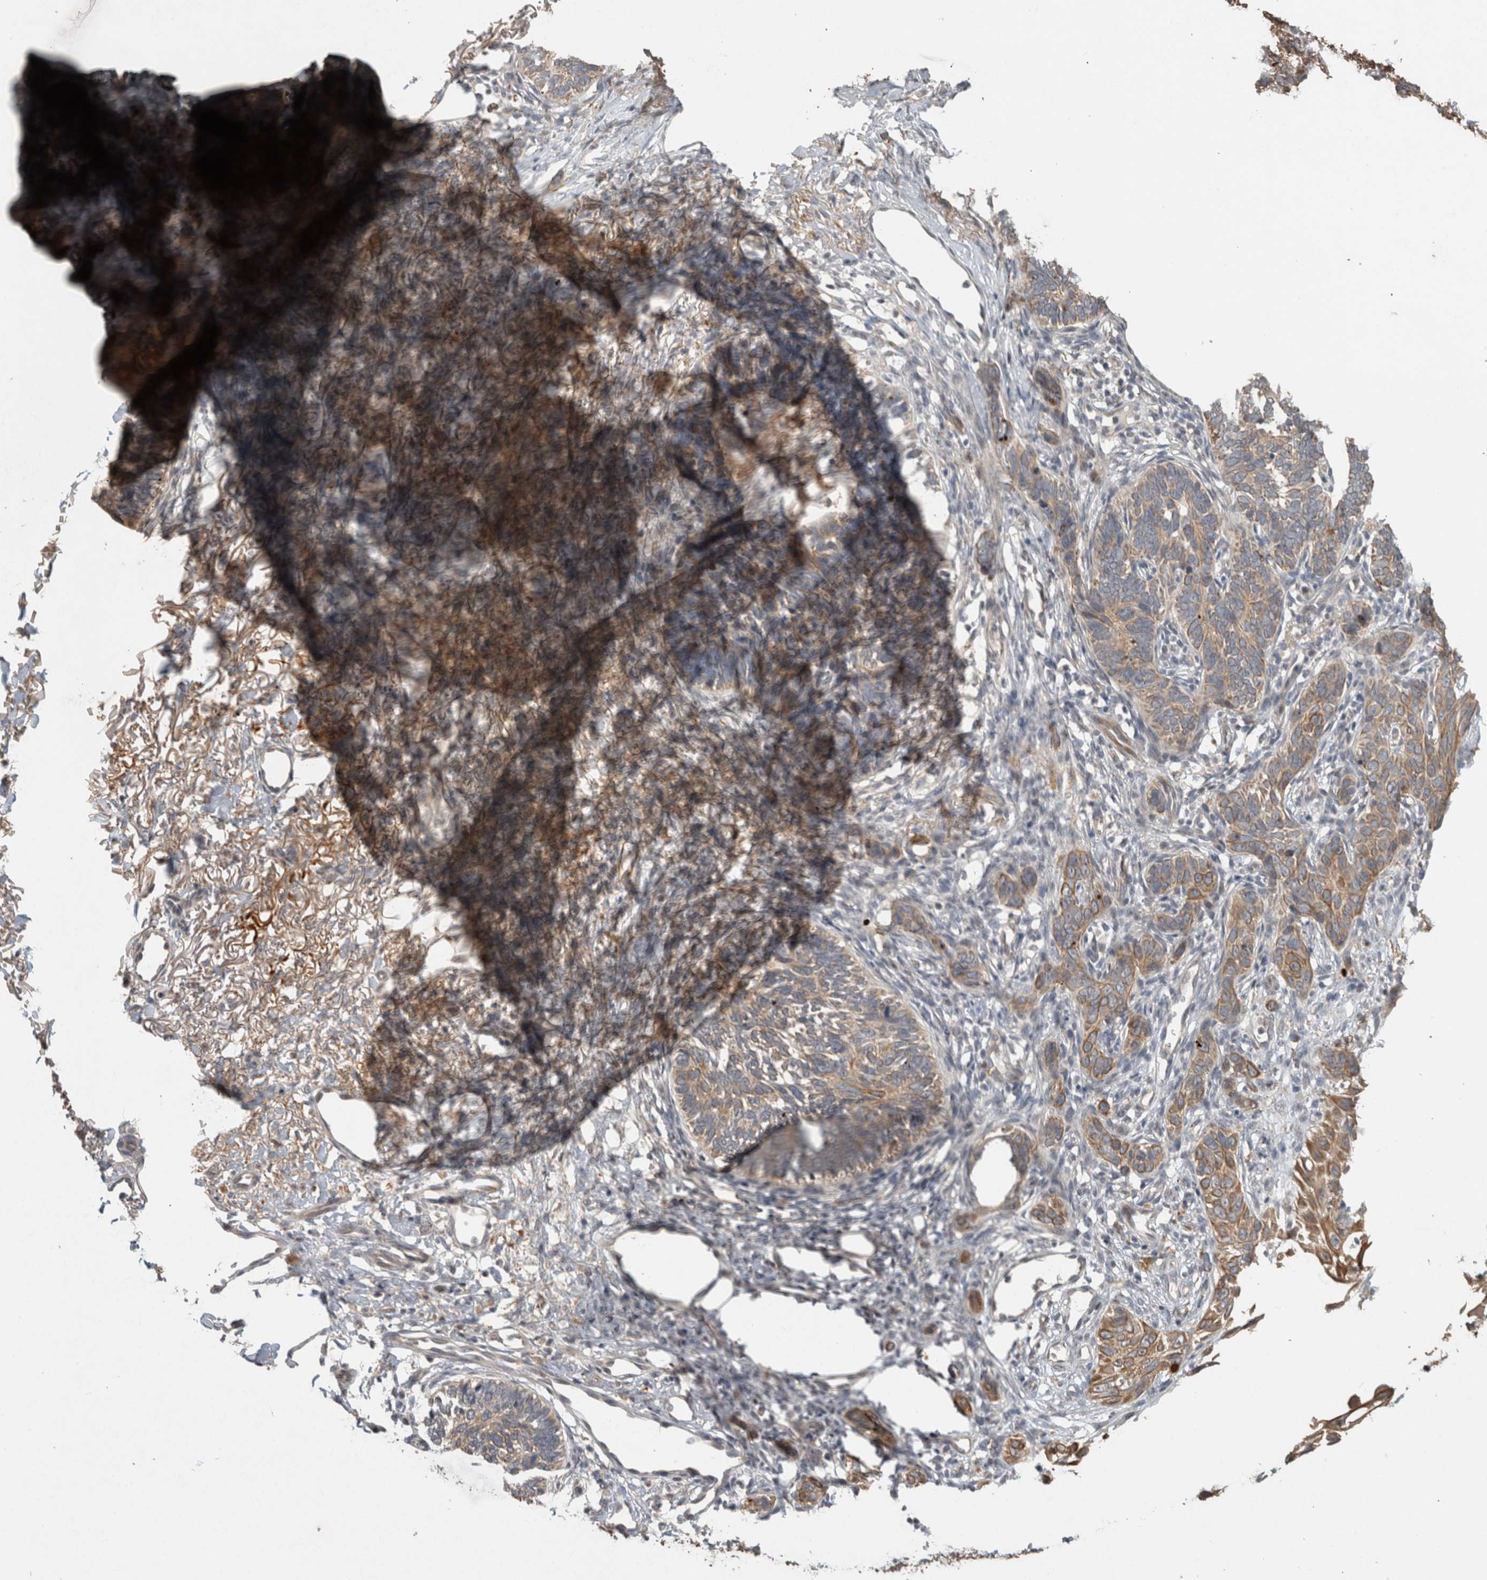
{"staining": {"intensity": "weak", "quantity": ">75%", "location": "cytoplasmic/membranous"}, "tissue": "skin cancer", "cell_type": "Tumor cells", "image_type": "cancer", "snomed": [{"axis": "morphology", "description": "Normal tissue, NOS"}, {"axis": "morphology", "description": "Basal cell carcinoma"}, {"axis": "topography", "description": "Skin"}], "caption": "The immunohistochemical stain highlights weak cytoplasmic/membranous positivity in tumor cells of skin cancer tissue.", "gene": "RHPN1", "patient": {"sex": "male", "age": 77}}